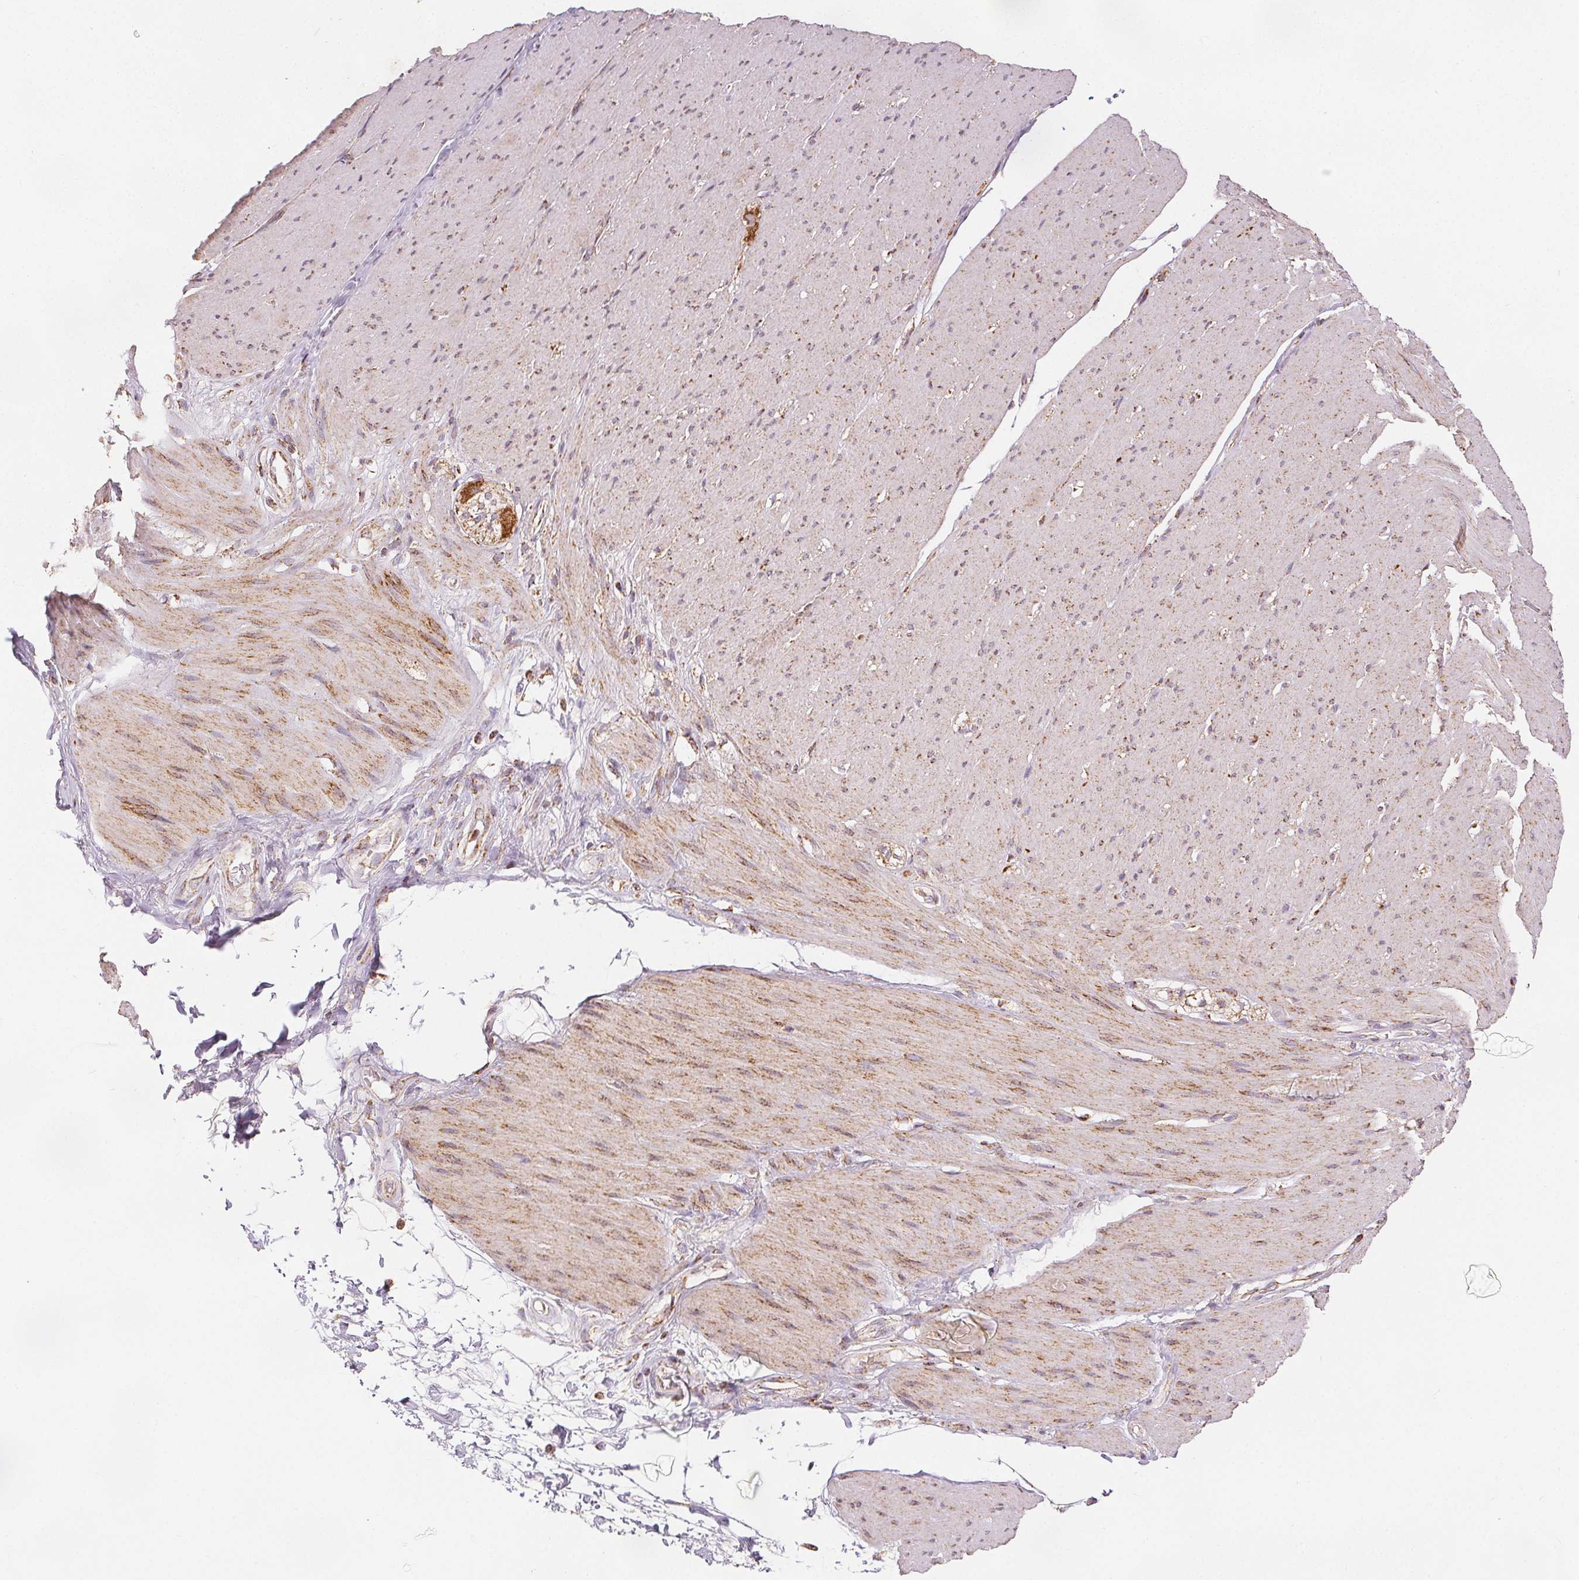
{"staining": {"intensity": "moderate", "quantity": "25%-75%", "location": "cytoplasmic/membranous"}, "tissue": "smooth muscle", "cell_type": "Smooth muscle cells", "image_type": "normal", "snomed": [{"axis": "morphology", "description": "Normal tissue, NOS"}, {"axis": "topography", "description": "Smooth muscle"}, {"axis": "topography", "description": "Rectum"}], "caption": "Protein expression analysis of unremarkable human smooth muscle reveals moderate cytoplasmic/membranous staining in about 25%-75% of smooth muscle cells. Nuclei are stained in blue.", "gene": "SDHB", "patient": {"sex": "male", "age": 53}}